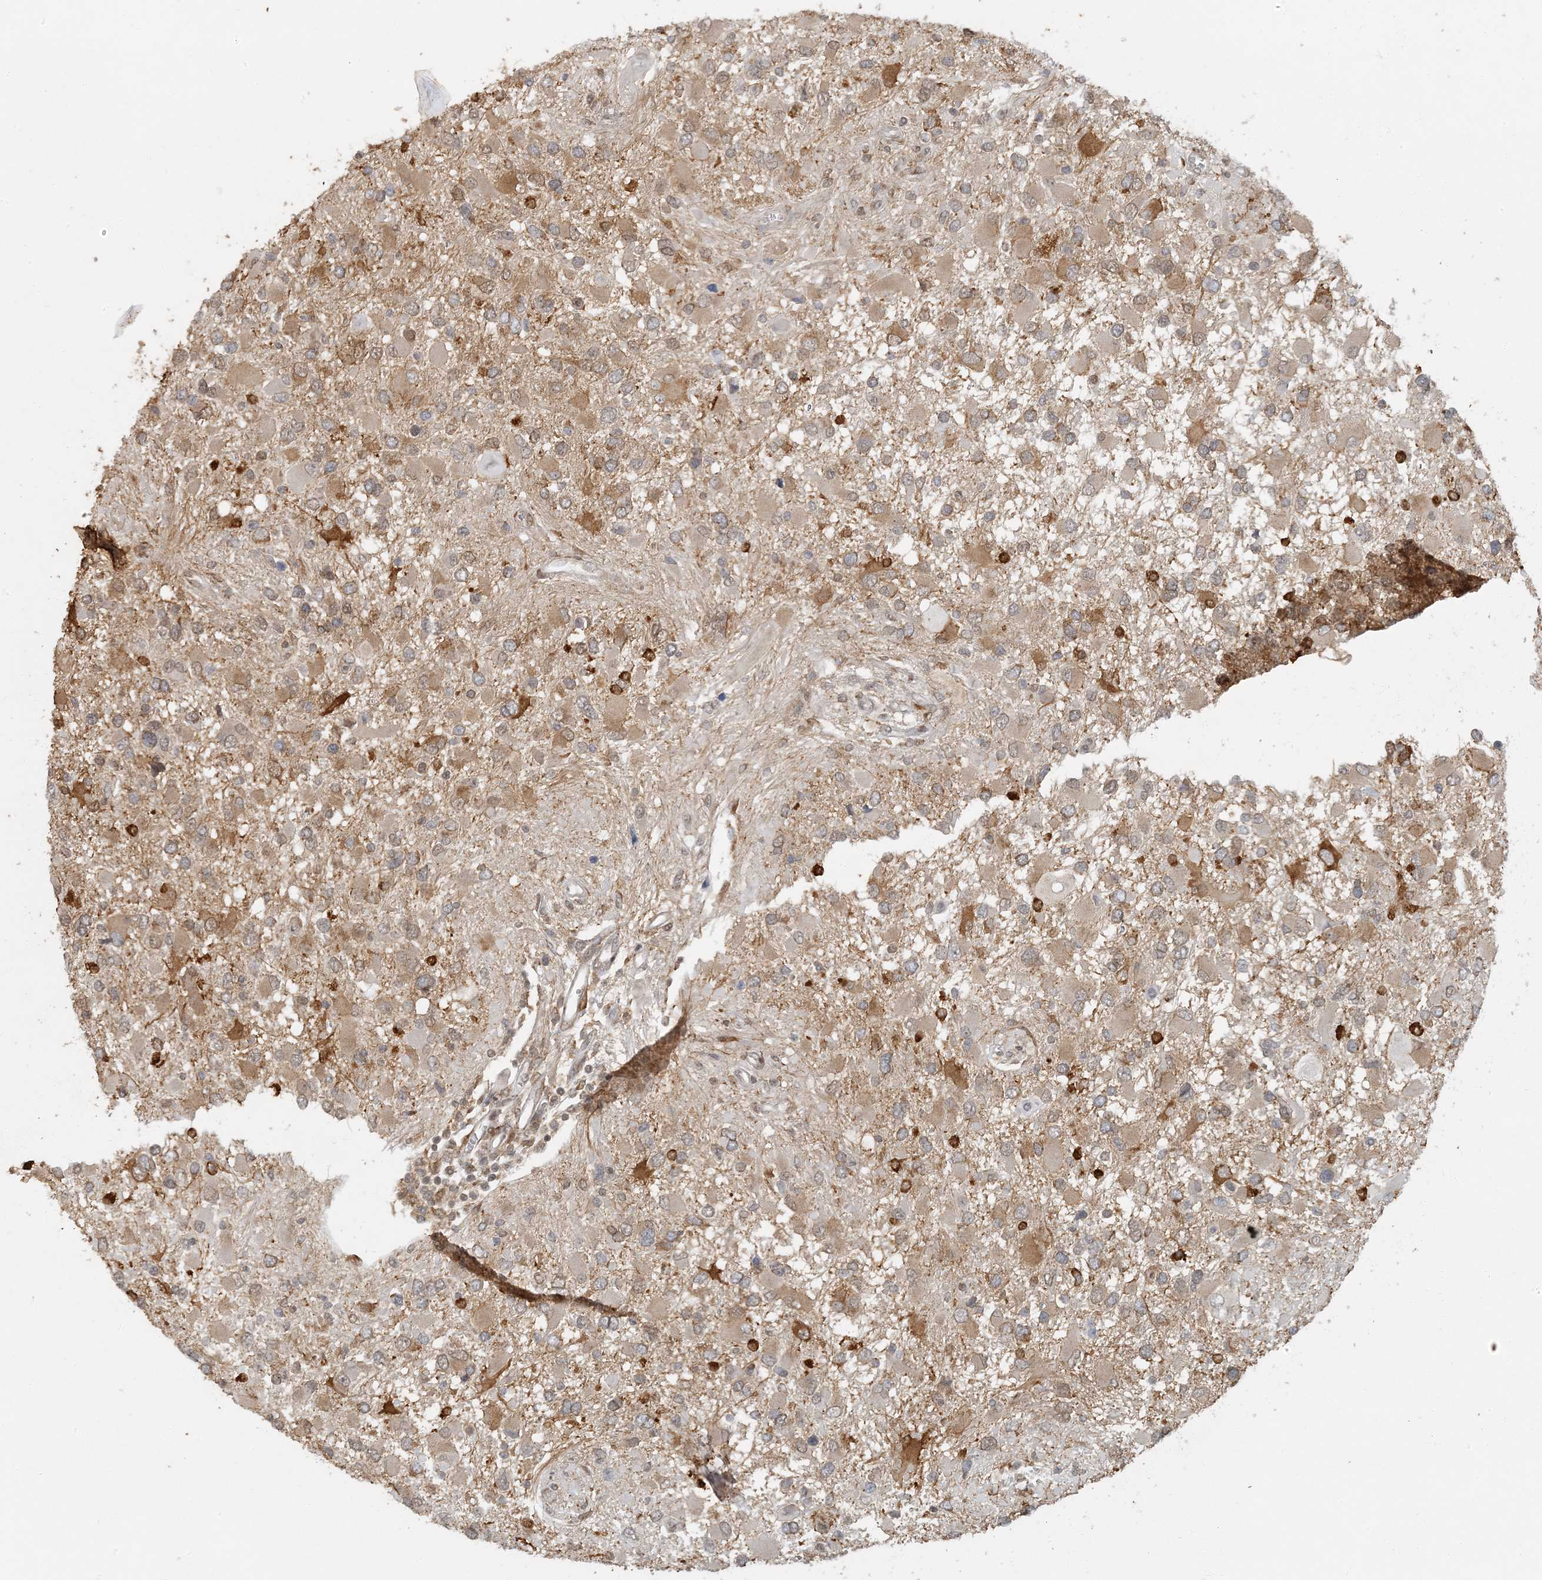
{"staining": {"intensity": "moderate", "quantity": ">75%", "location": "cytoplasmic/membranous,nuclear"}, "tissue": "glioma", "cell_type": "Tumor cells", "image_type": "cancer", "snomed": [{"axis": "morphology", "description": "Glioma, malignant, High grade"}, {"axis": "topography", "description": "Brain"}], "caption": "A brown stain highlights moderate cytoplasmic/membranous and nuclear expression of a protein in glioma tumor cells.", "gene": "AK9", "patient": {"sex": "male", "age": 53}}